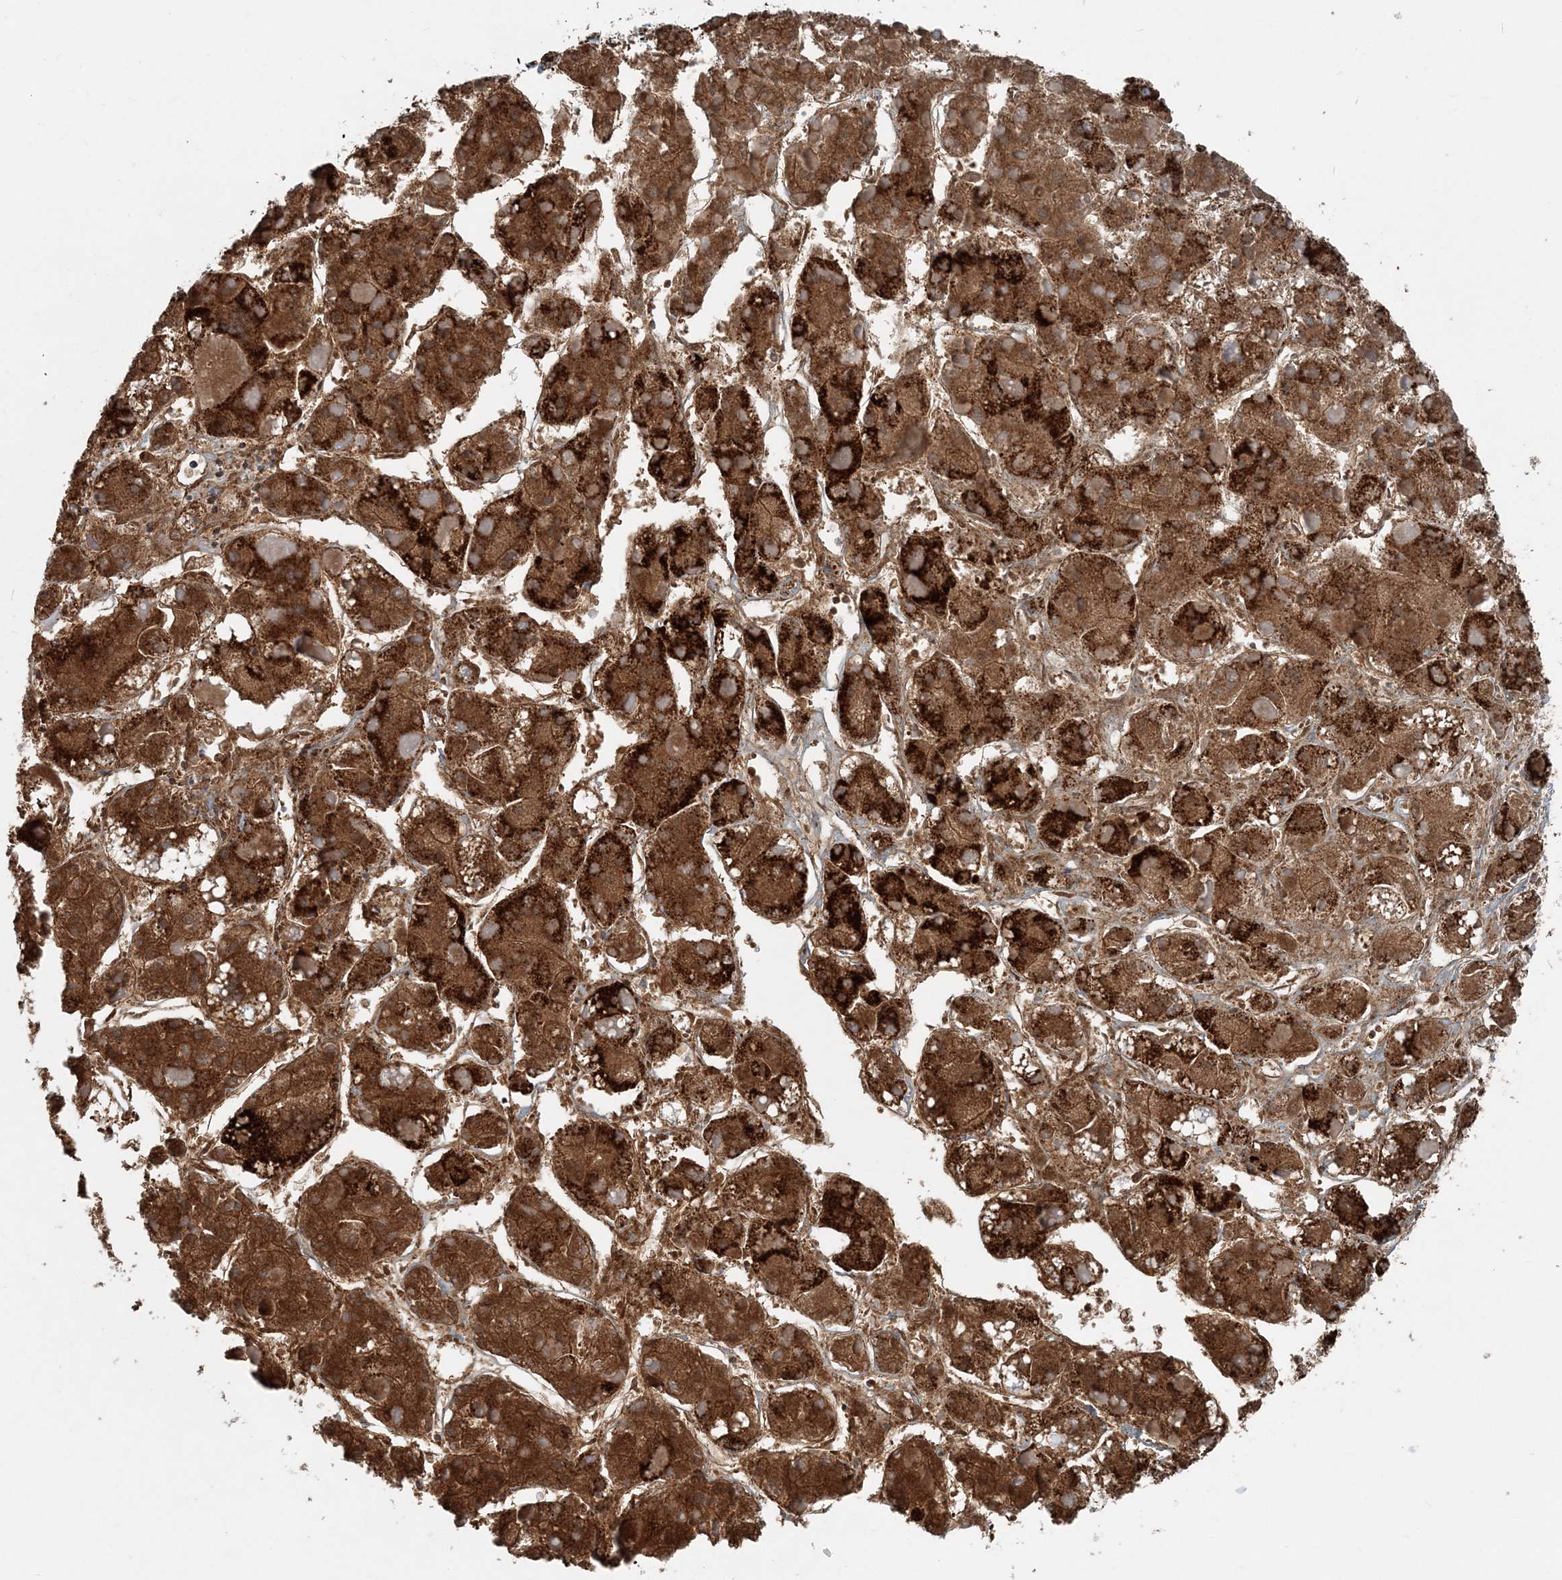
{"staining": {"intensity": "strong", "quantity": ">75%", "location": "cytoplasmic/membranous"}, "tissue": "liver cancer", "cell_type": "Tumor cells", "image_type": "cancer", "snomed": [{"axis": "morphology", "description": "Carcinoma, Hepatocellular, NOS"}, {"axis": "topography", "description": "Liver"}], "caption": "Immunohistochemistry (IHC) micrograph of human liver cancer stained for a protein (brown), which exhibits high levels of strong cytoplasmic/membranous staining in about >75% of tumor cells.", "gene": "INTU", "patient": {"sex": "female", "age": 73}}